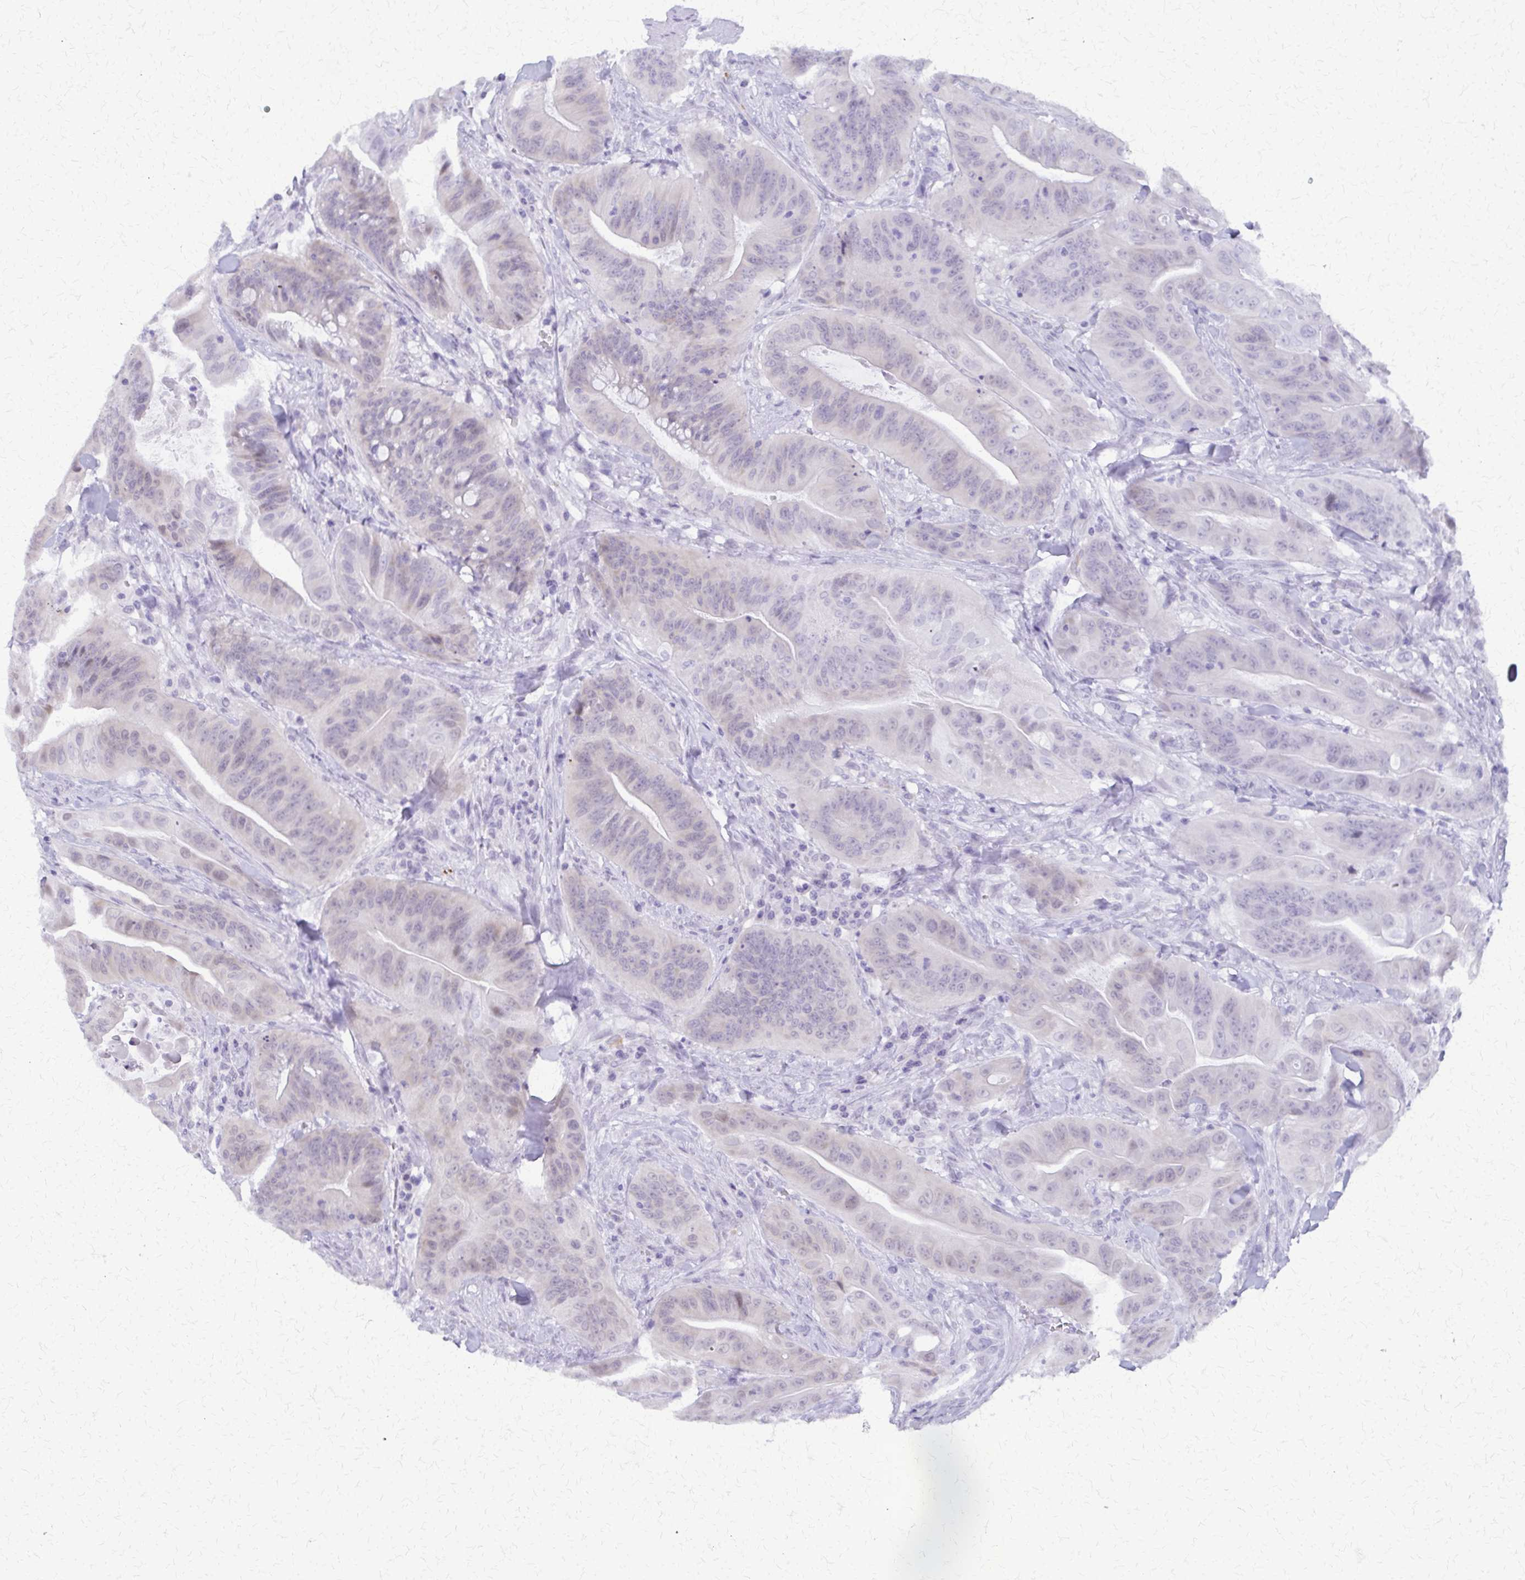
{"staining": {"intensity": "negative", "quantity": "none", "location": "none"}, "tissue": "colorectal cancer", "cell_type": "Tumor cells", "image_type": "cancer", "snomed": [{"axis": "morphology", "description": "Adenocarcinoma, NOS"}, {"axis": "topography", "description": "Colon"}], "caption": "The immunohistochemistry image has no significant positivity in tumor cells of colorectal cancer tissue.", "gene": "FAM162B", "patient": {"sex": "male", "age": 33}}